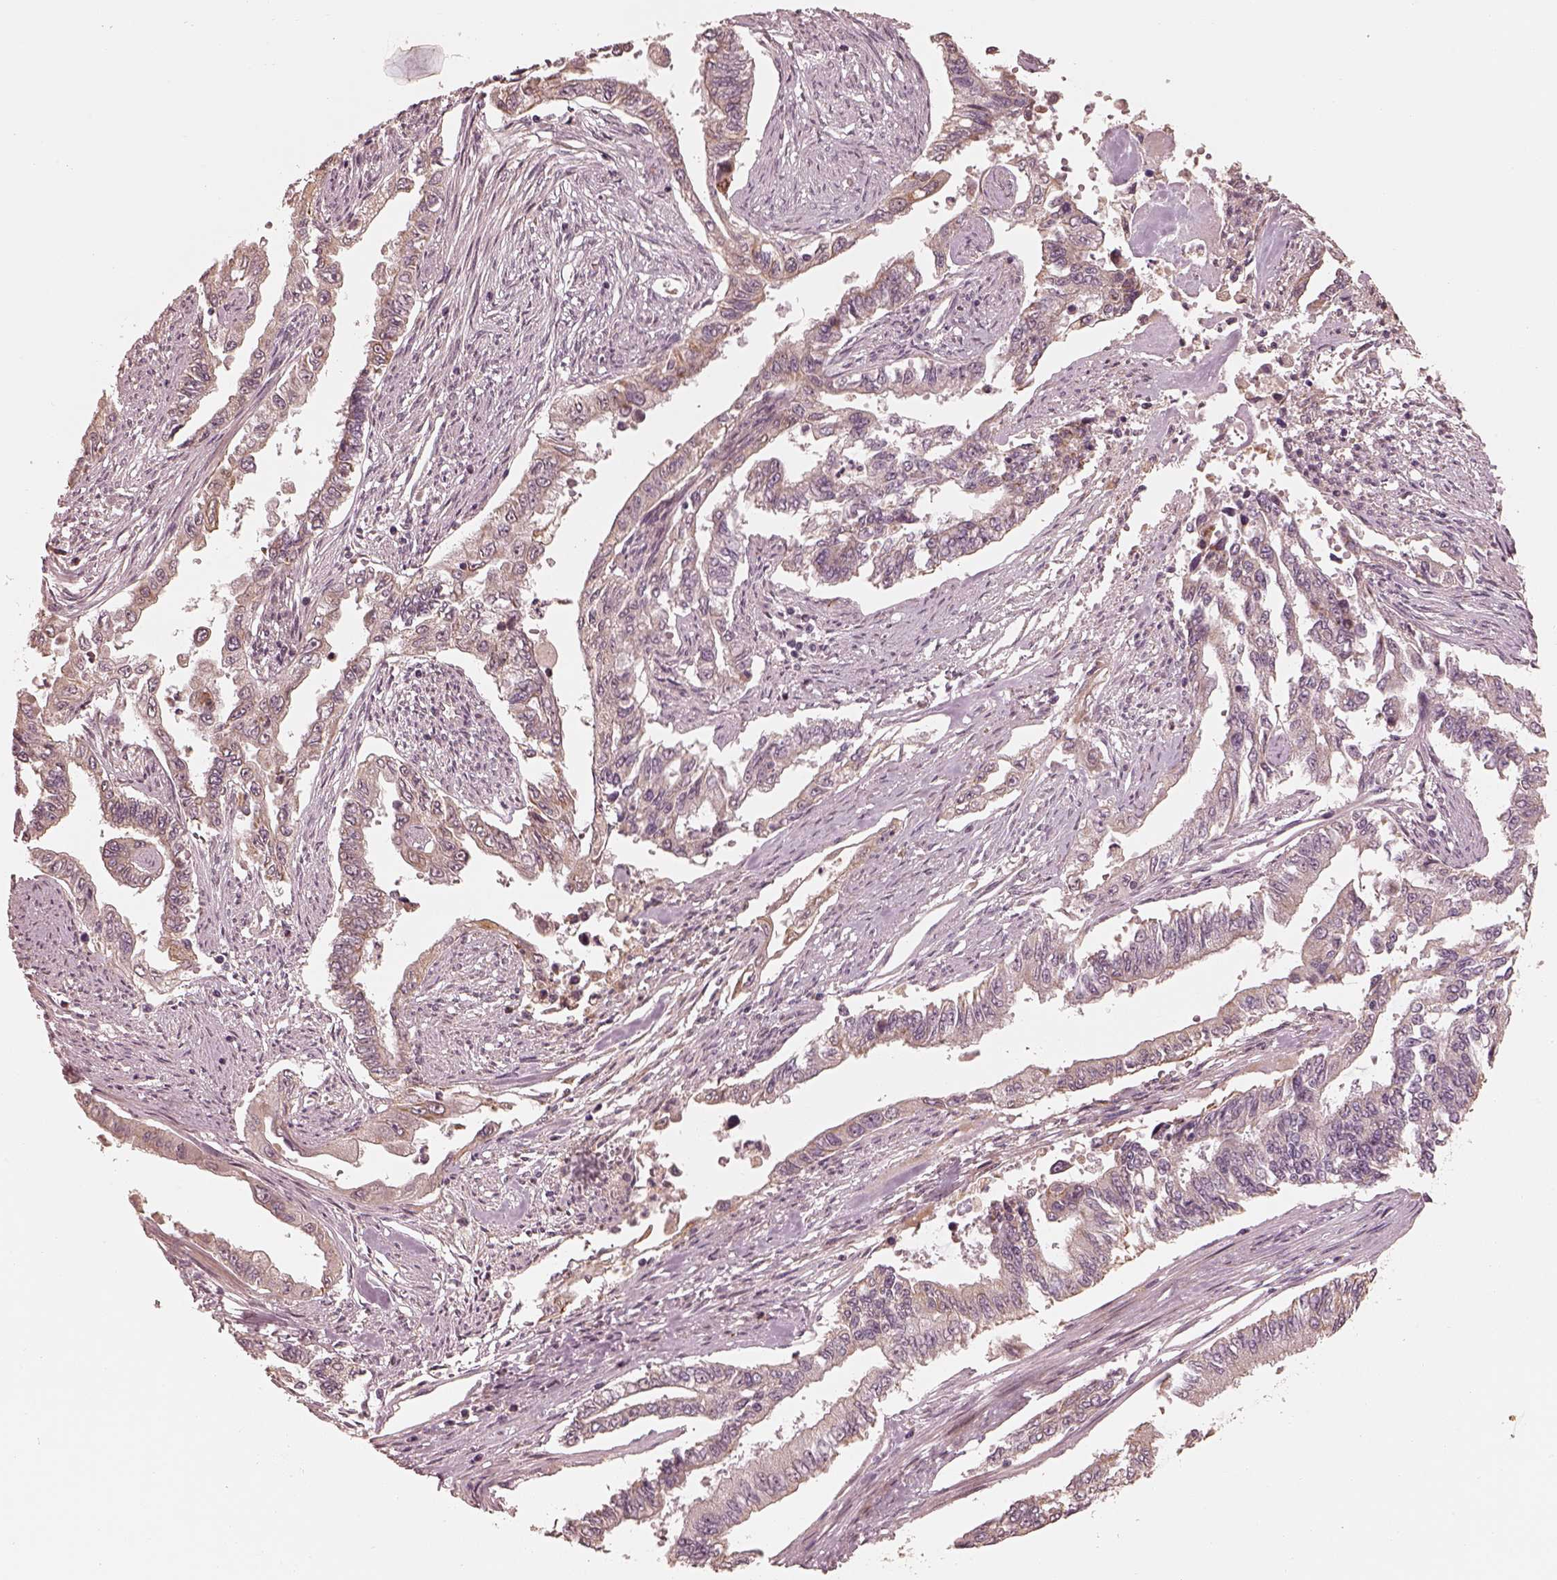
{"staining": {"intensity": "weak", "quantity": "<25%", "location": "cytoplasmic/membranous"}, "tissue": "endometrial cancer", "cell_type": "Tumor cells", "image_type": "cancer", "snomed": [{"axis": "morphology", "description": "Adenocarcinoma, NOS"}, {"axis": "topography", "description": "Uterus"}], "caption": "Immunohistochemistry (IHC) histopathology image of endometrial cancer (adenocarcinoma) stained for a protein (brown), which shows no expression in tumor cells. The staining is performed using DAB brown chromogen with nuclei counter-stained in using hematoxylin.", "gene": "SLC25A46", "patient": {"sex": "female", "age": 59}}